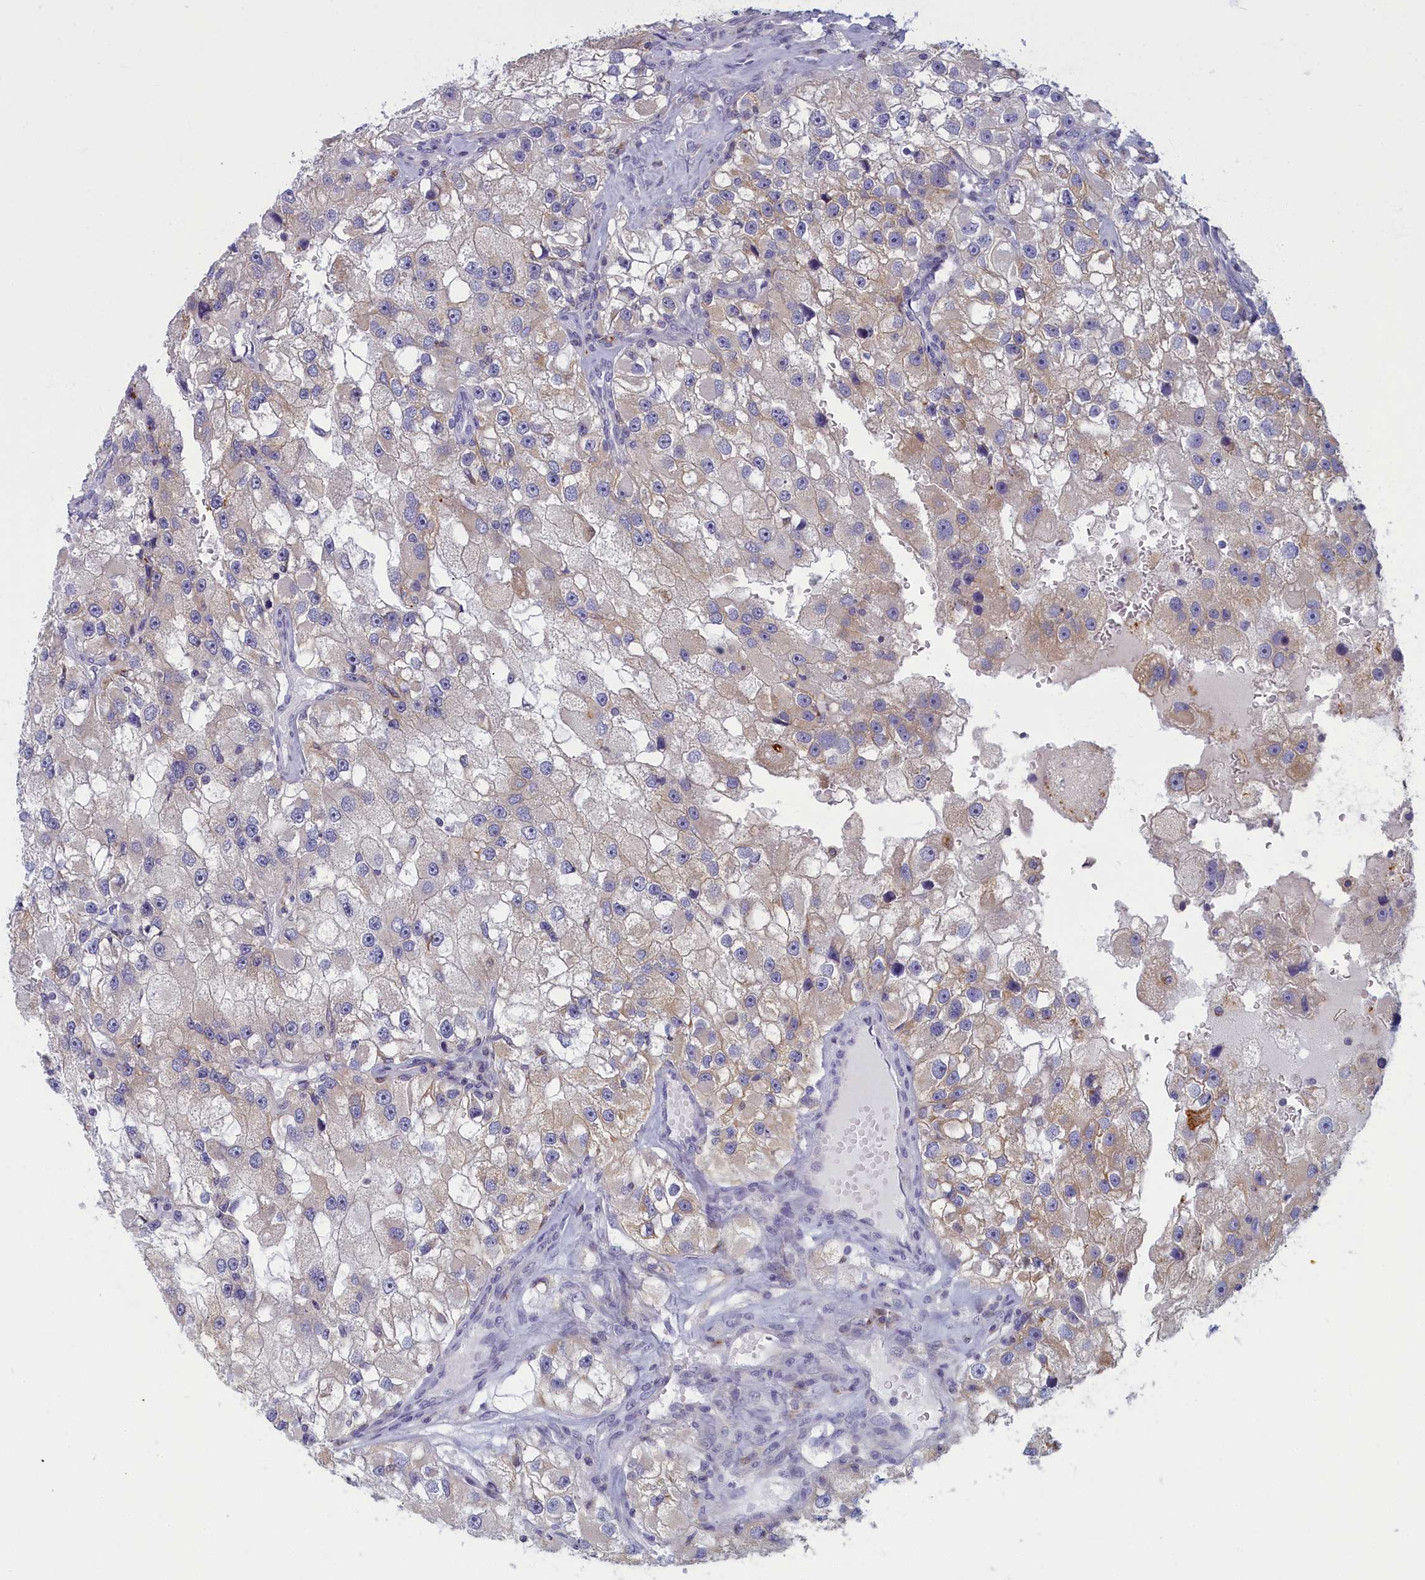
{"staining": {"intensity": "weak", "quantity": "<25%", "location": "cytoplasmic/membranous"}, "tissue": "renal cancer", "cell_type": "Tumor cells", "image_type": "cancer", "snomed": [{"axis": "morphology", "description": "Adenocarcinoma, NOS"}, {"axis": "topography", "description": "Kidney"}], "caption": "An immunohistochemistry image of renal adenocarcinoma is shown. There is no staining in tumor cells of renal adenocarcinoma.", "gene": "NOL10", "patient": {"sex": "male", "age": 63}}